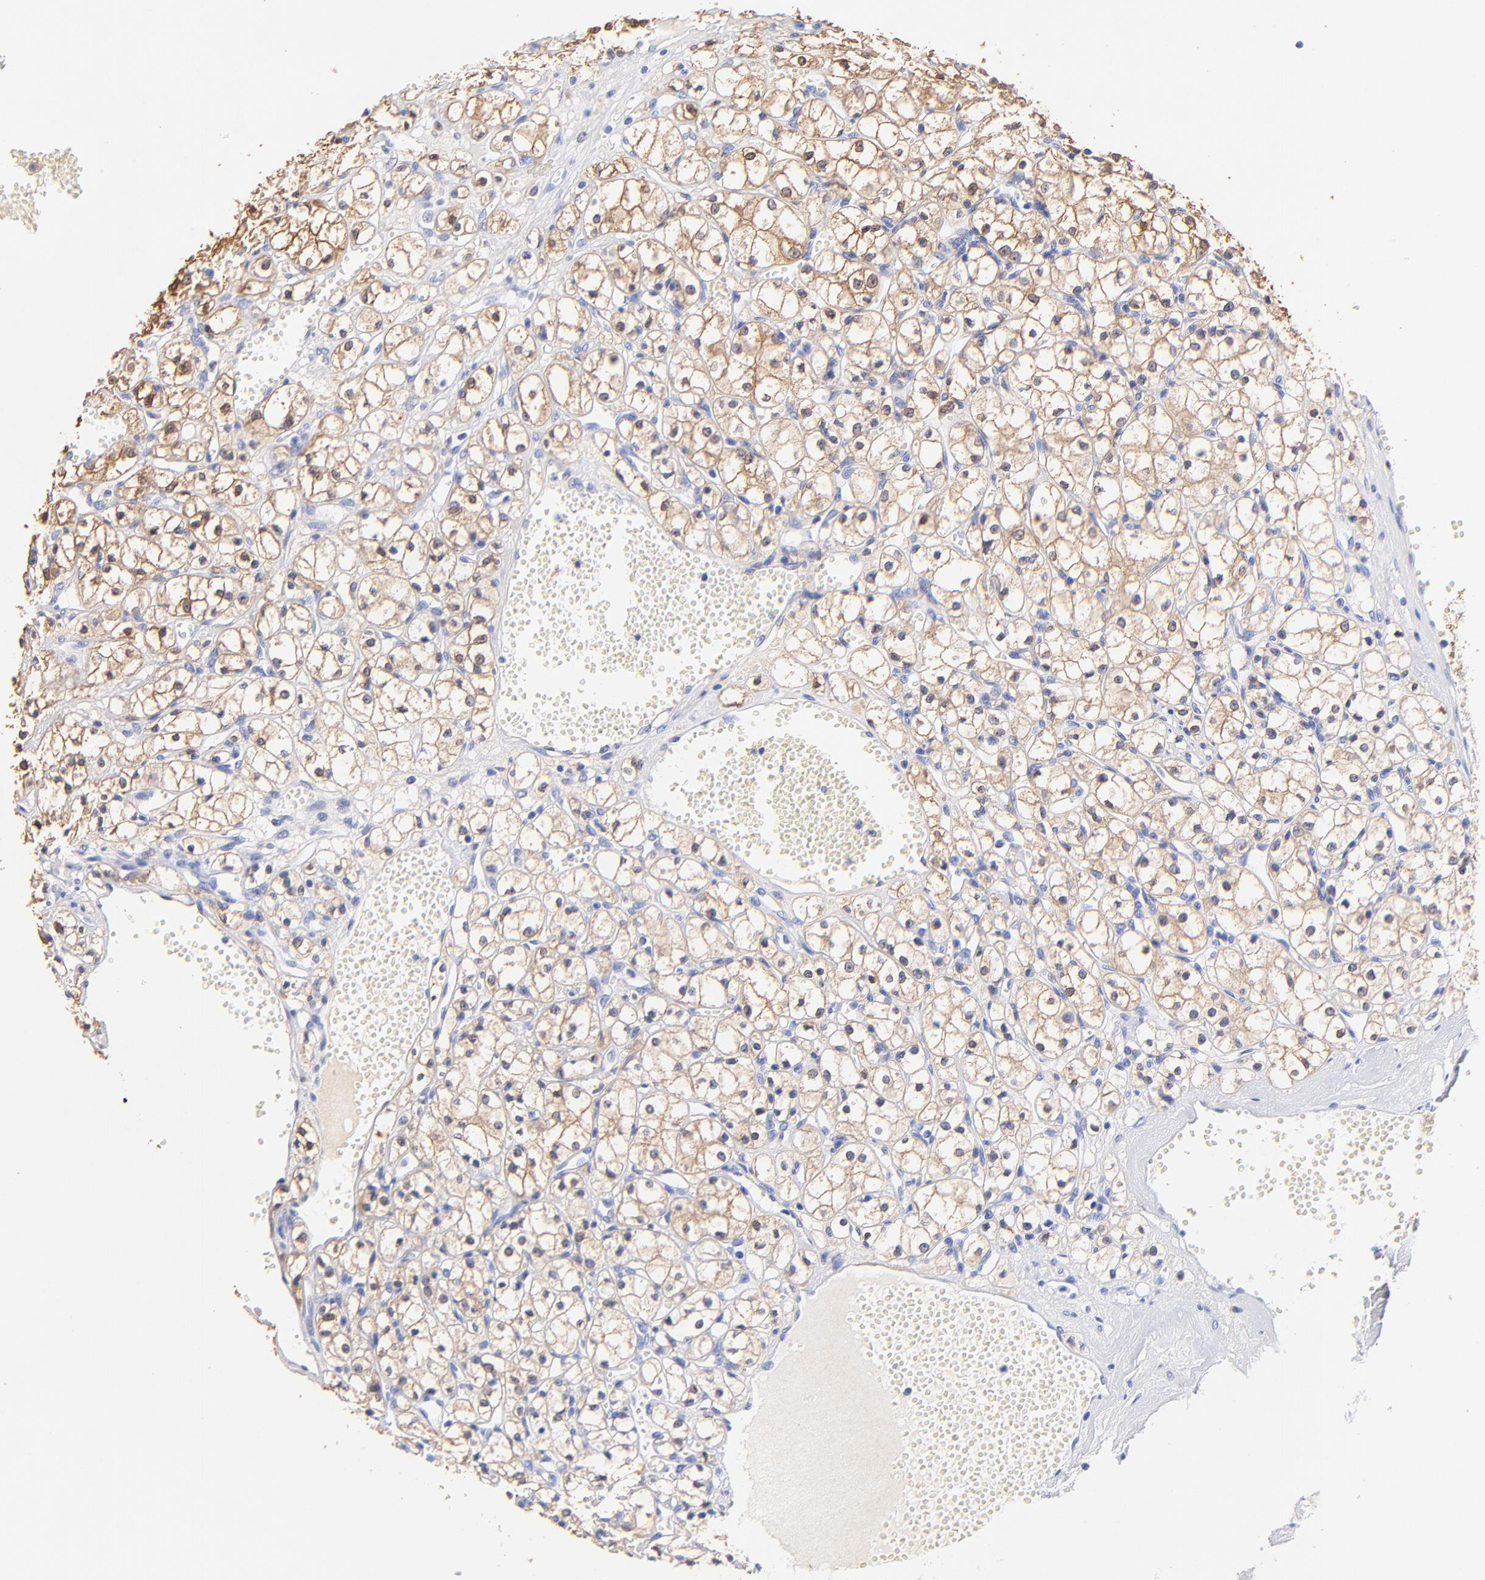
{"staining": {"intensity": "moderate", "quantity": "25%-75%", "location": "cytoplasmic/membranous"}, "tissue": "renal cancer", "cell_type": "Tumor cells", "image_type": "cancer", "snomed": [{"axis": "morphology", "description": "Adenocarcinoma, NOS"}, {"axis": "topography", "description": "Kidney"}], "caption": "High-power microscopy captured an immunohistochemistry (IHC) micrograph of adenocarcinoma (renal), revealing moderate cytoplasmic/membranous positivity in approximately 25%-75% of tumor cells. The staining was performed using DAB to visualize the protein expression in brown, while the nuclei were stained in blue with hematoxylin (Magnification: 20x).", "gene": "ALDH1A1", "patient": {"sex": "male", "age": 61}}